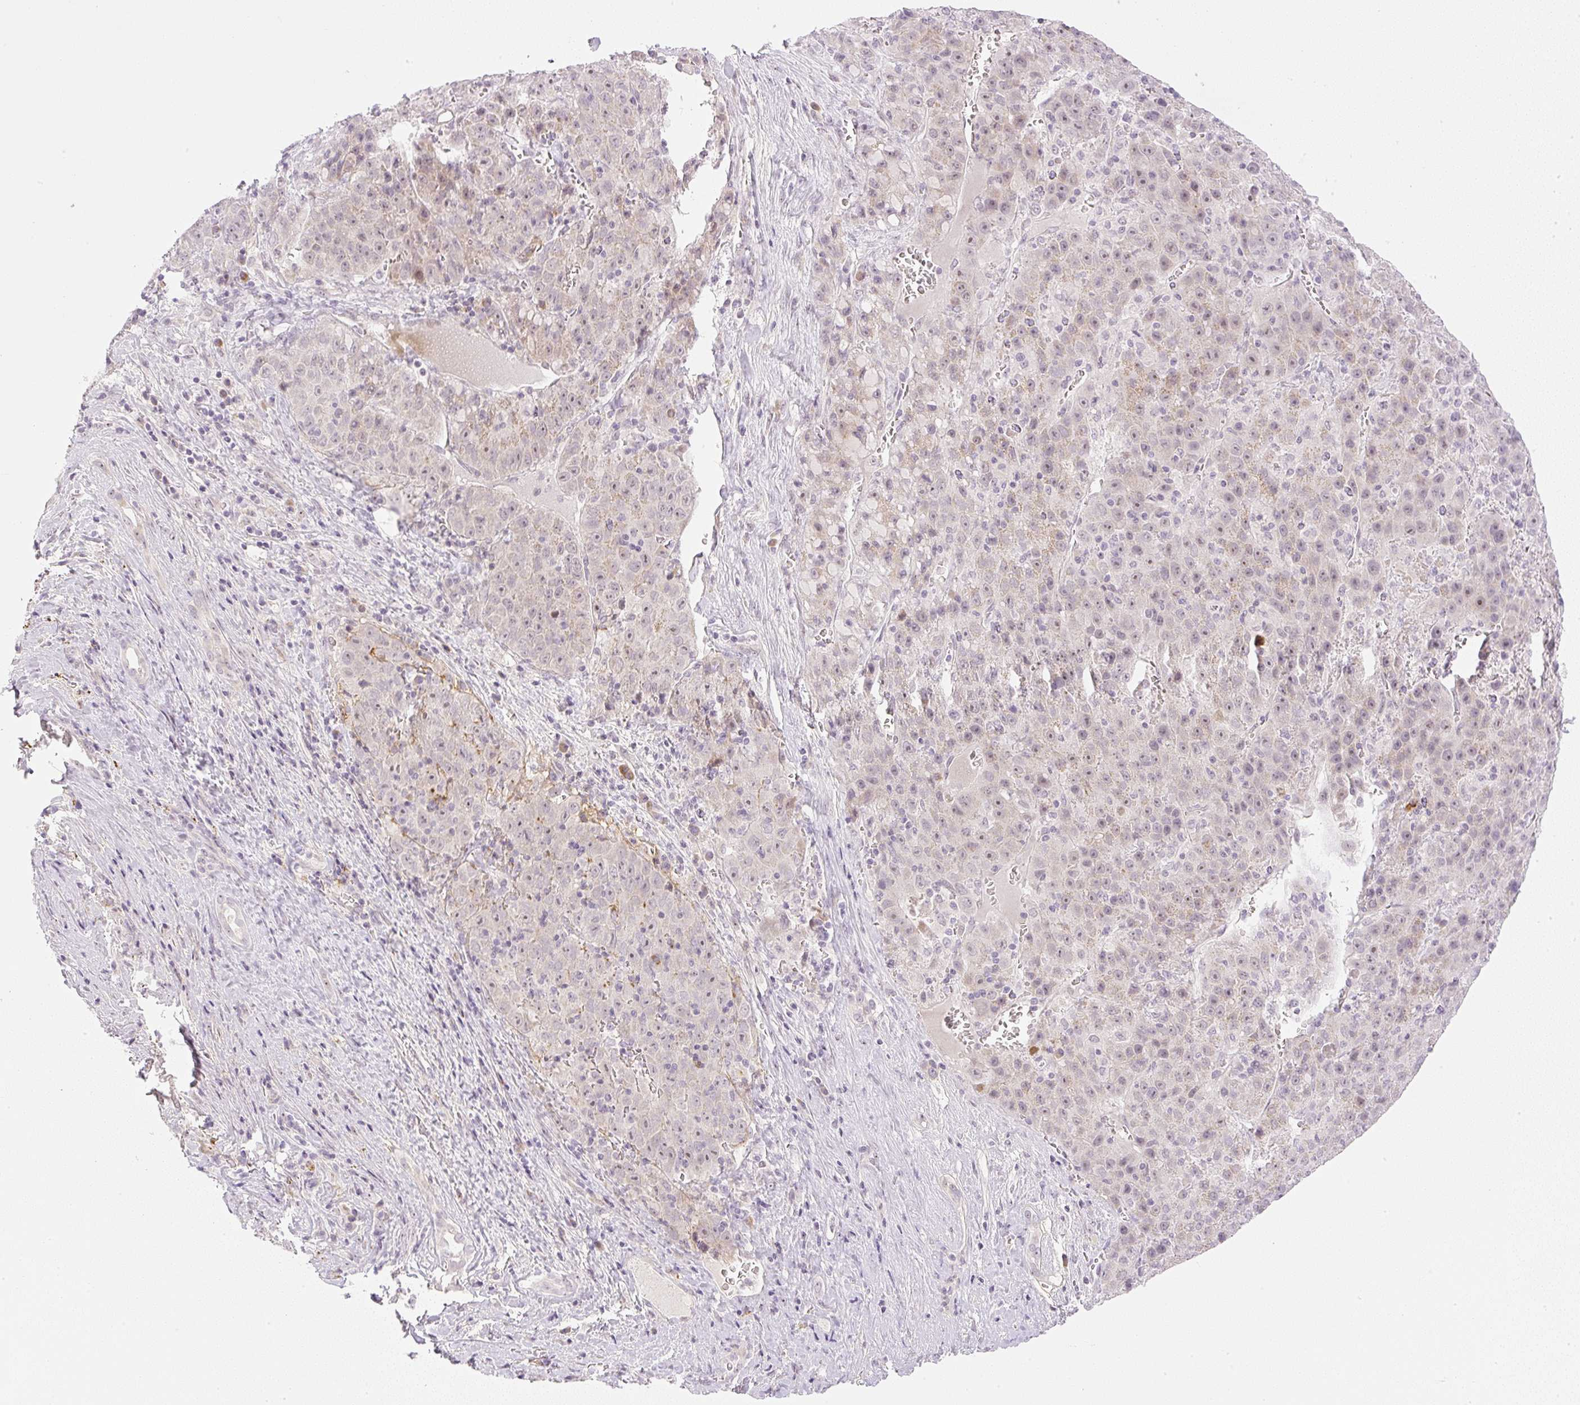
{"staining": {"intensity": "weak", "quantity": "<25%", "location": "cytoplasmic/membranous,nuclear"}, "tissue": "liver cancer", "cell_type": "Tumor cells", "image_type": "cancer", "snomed": [{"axis": "morphology", "description": "Carcinoma, Hepatocellular, NOS"}, {"axis": "topography", "description": "Liver"}], "caption": "DAB (3,3'-diaminobenzidine) immunohistochemical staining of human hepatocellular carcinoma (liver) demonstrates no significant staining in tumor cells.", "gene": "AAR2", "patient": {"sex": "female", "age": 53}}